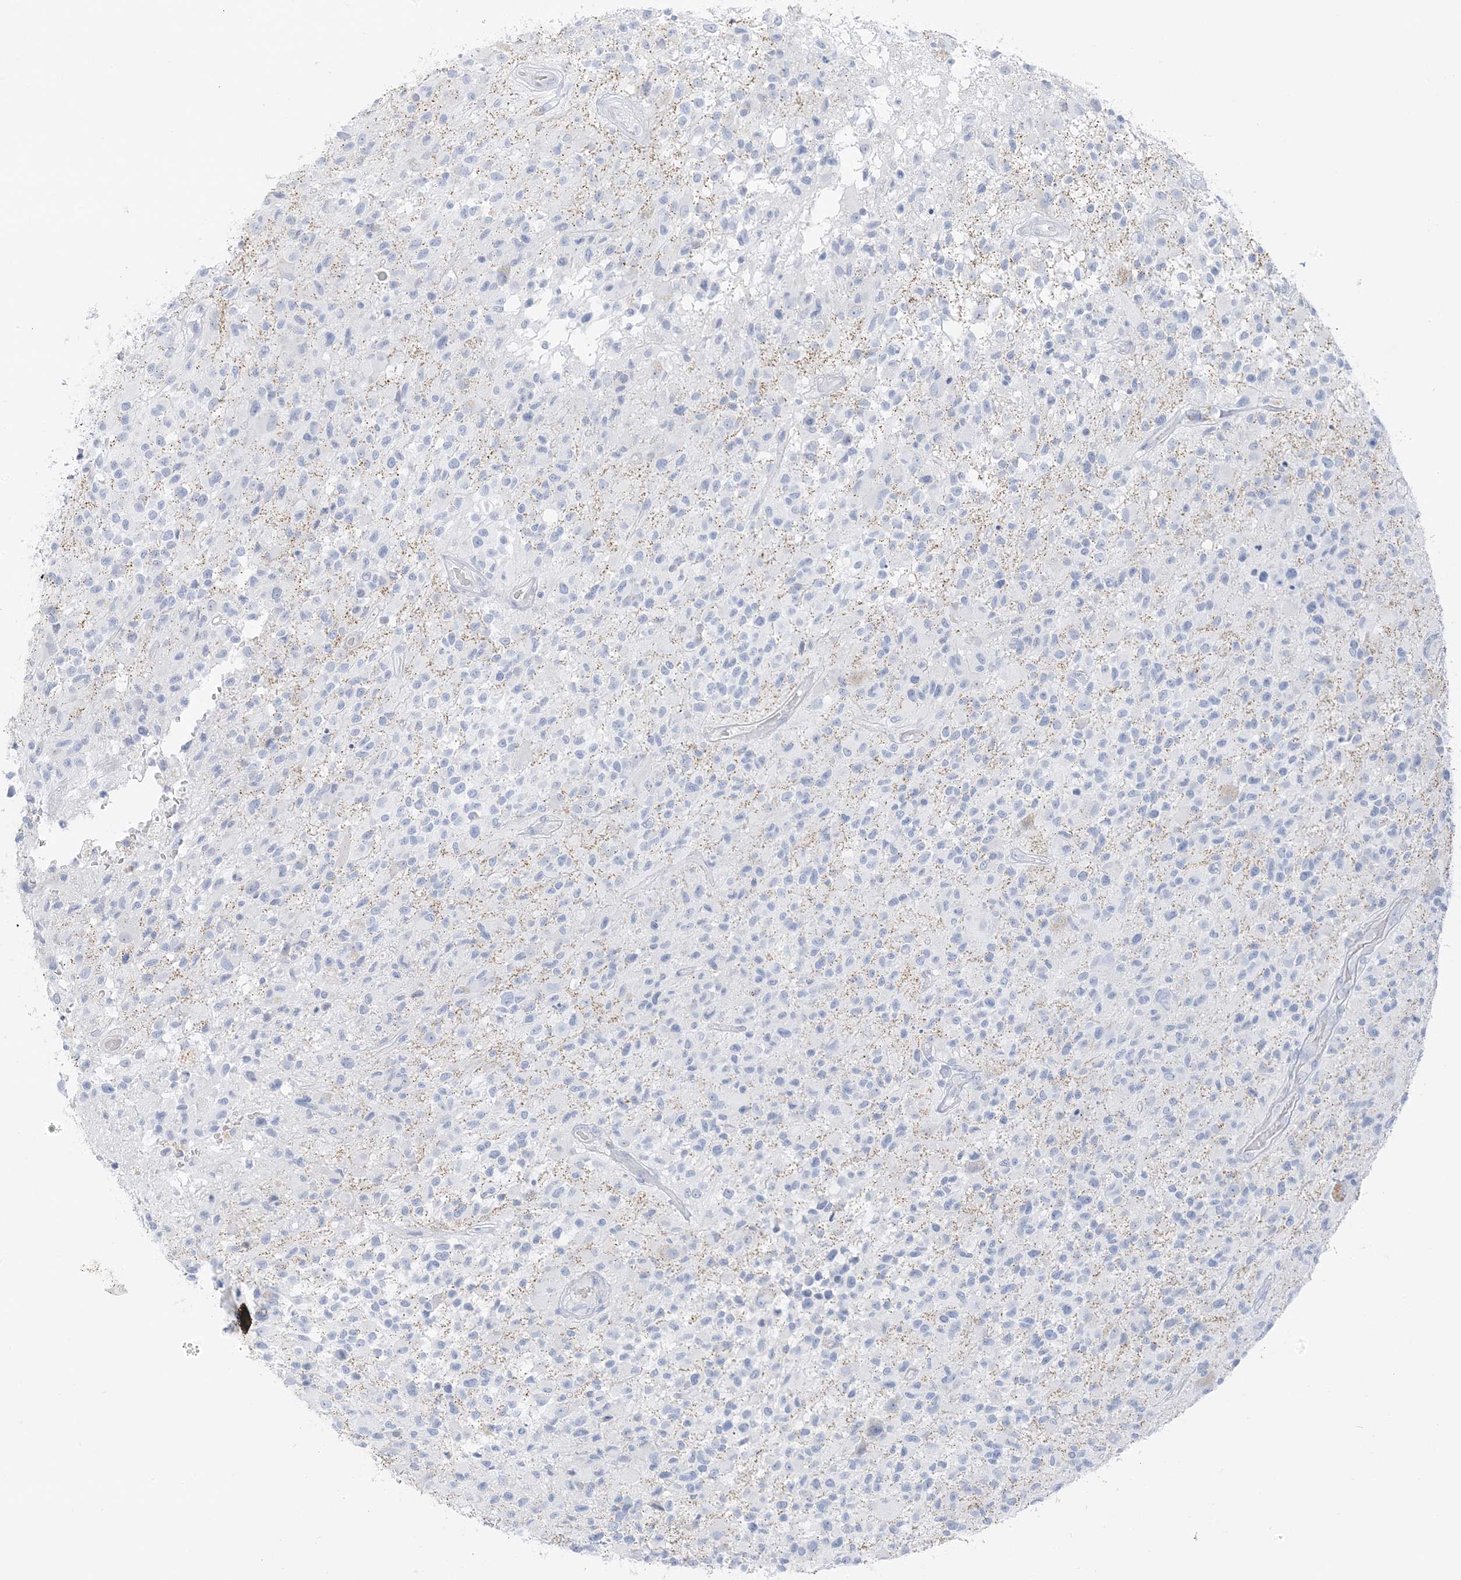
{"staining": {"intensity": "negative", "quantity": "none", "location": "none"}, "tissue": "glioma", "cell_type": "Tumor cells", "image_type": "cancer", "snomed": [{"axis": "morphology", "description": "Glioma, malignant, High grade"}, {"axis": "morphology", "description": "Glioblastoma, NOS"}, {"axis": "topography", "description": "Brain"}], "caption": "High power microscopy micrograph of an immunohistochemistry micrograph of glioblastoma, revealing no significant staining in tumor cells.", "gene": "ZFP64", "patient": {"sex": "male", "age": 60}}